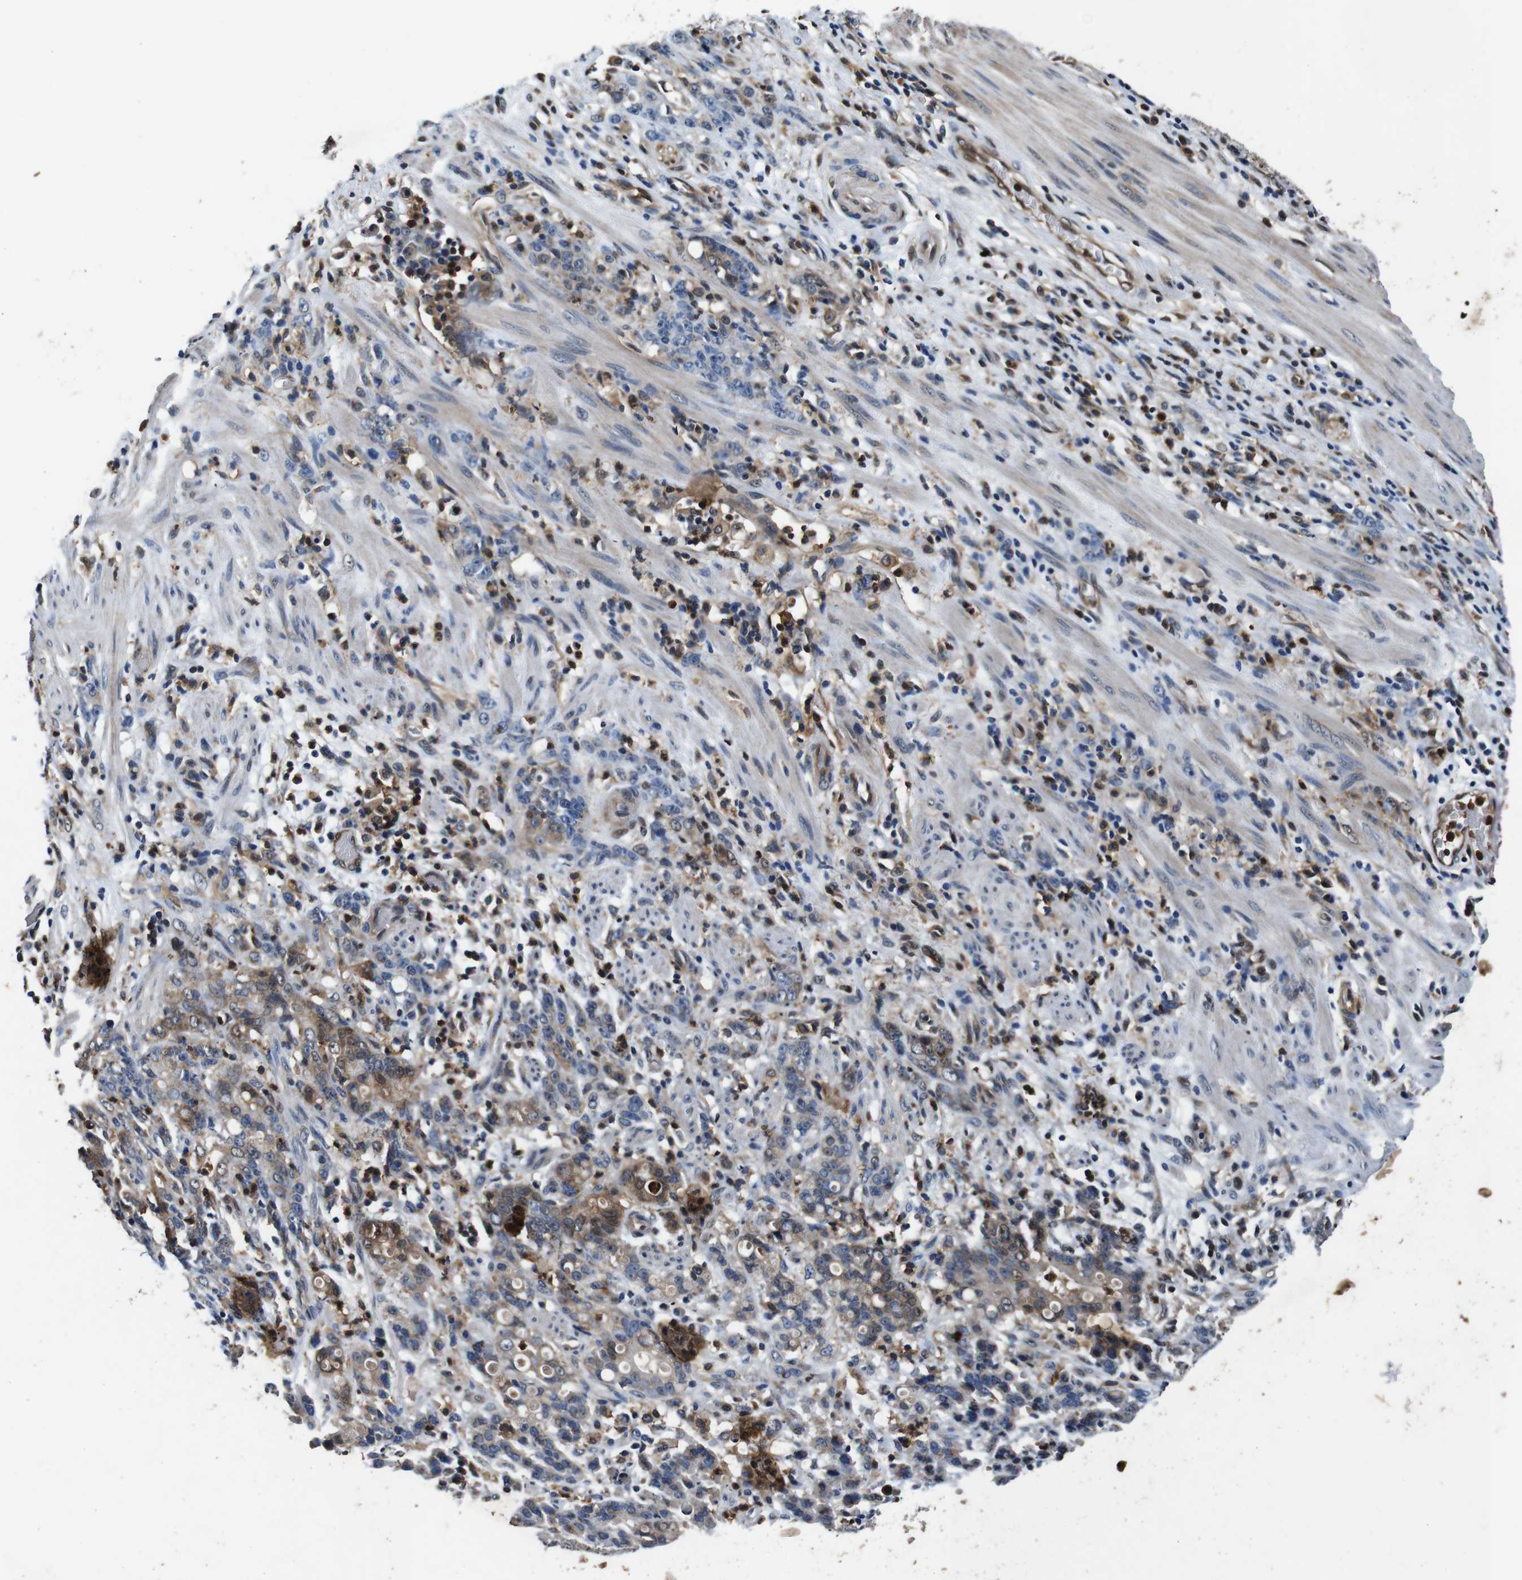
{"staining": {"intensity": "weak", "quantity": "25%-75%", "location": "cytoplasmic/membranous"}, "tissue": "stomach cancer", "cell_type": "Tumor cells", "image_type": "cancer", "snomed": [{"axis": "morphology", "description": "Adenocarcinoma, NOS"}, {"axis": "topography", "description": "Stomach, lower"}], "caption": "Weak cytoplasmic/membranous expression is present in approximately 25%-75% of tumor cells in stomach cancer (adenocarcinoma).", "gene": "ANXA1", "patient": {"sex": "male", "age": 88}}